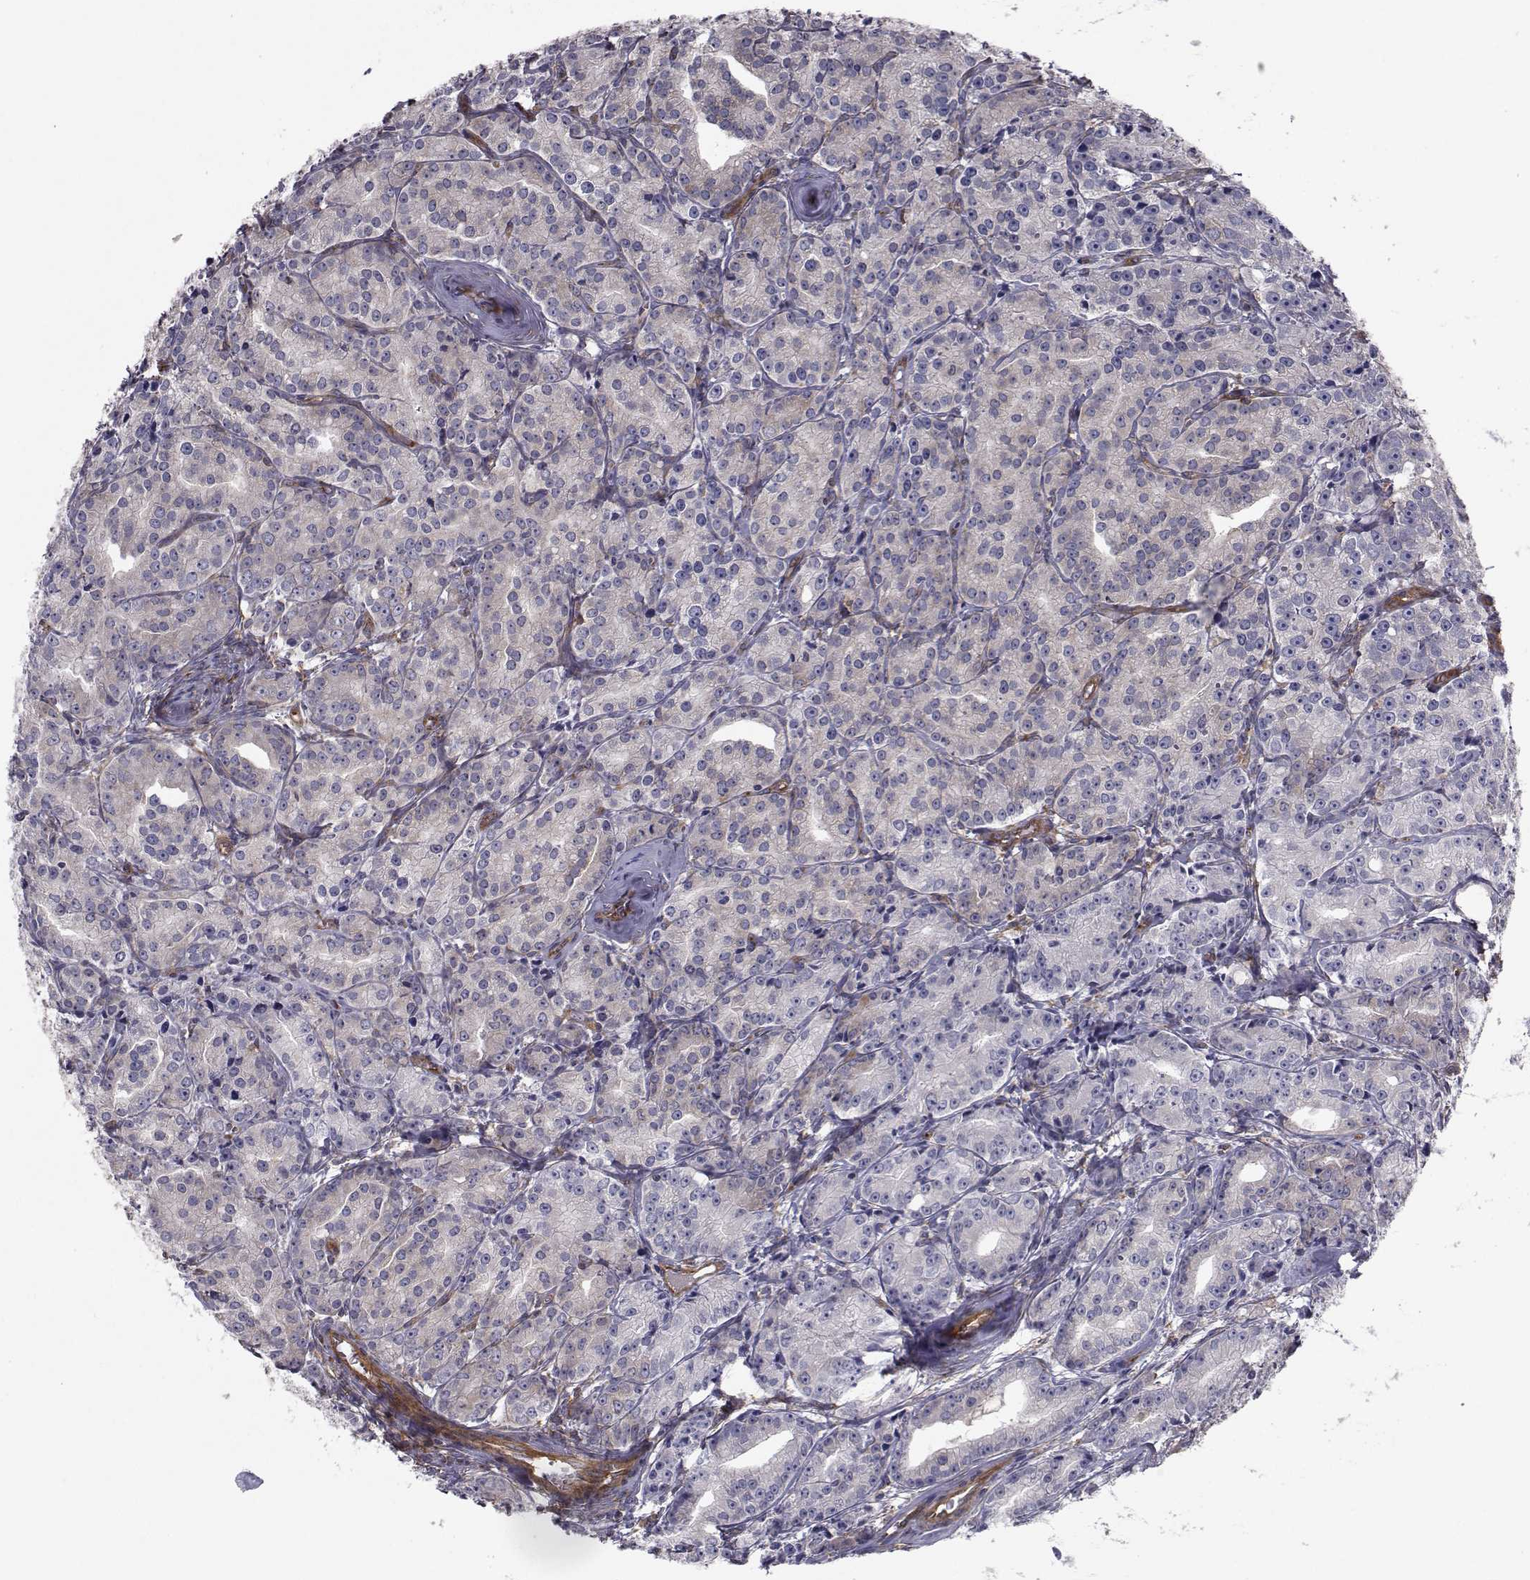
{"staining": {"intensity": "negative", "quantity": "none", "location": "none"}, "tissue": "prostate cancer", "cell_type": "Tumor cells", "image_type": "cancer", "snomed": [{"axis": "morphology", "description": "Adenocarcinoma, Medium grade"}, {"axis": "topography", "description": "Prostate"}], "caption": "Immunohistochemistry (IHC) of prostate cancer (adenocarcinoma (medium-grade)) shows no staining in tumor cells. (Brightfield microscopy of DAB (3,3'-diaminobenzidine) immunohistochemistry at high magnification).", "gene": "TRIP10", "patient": {"sex": "male", "age": 74}}